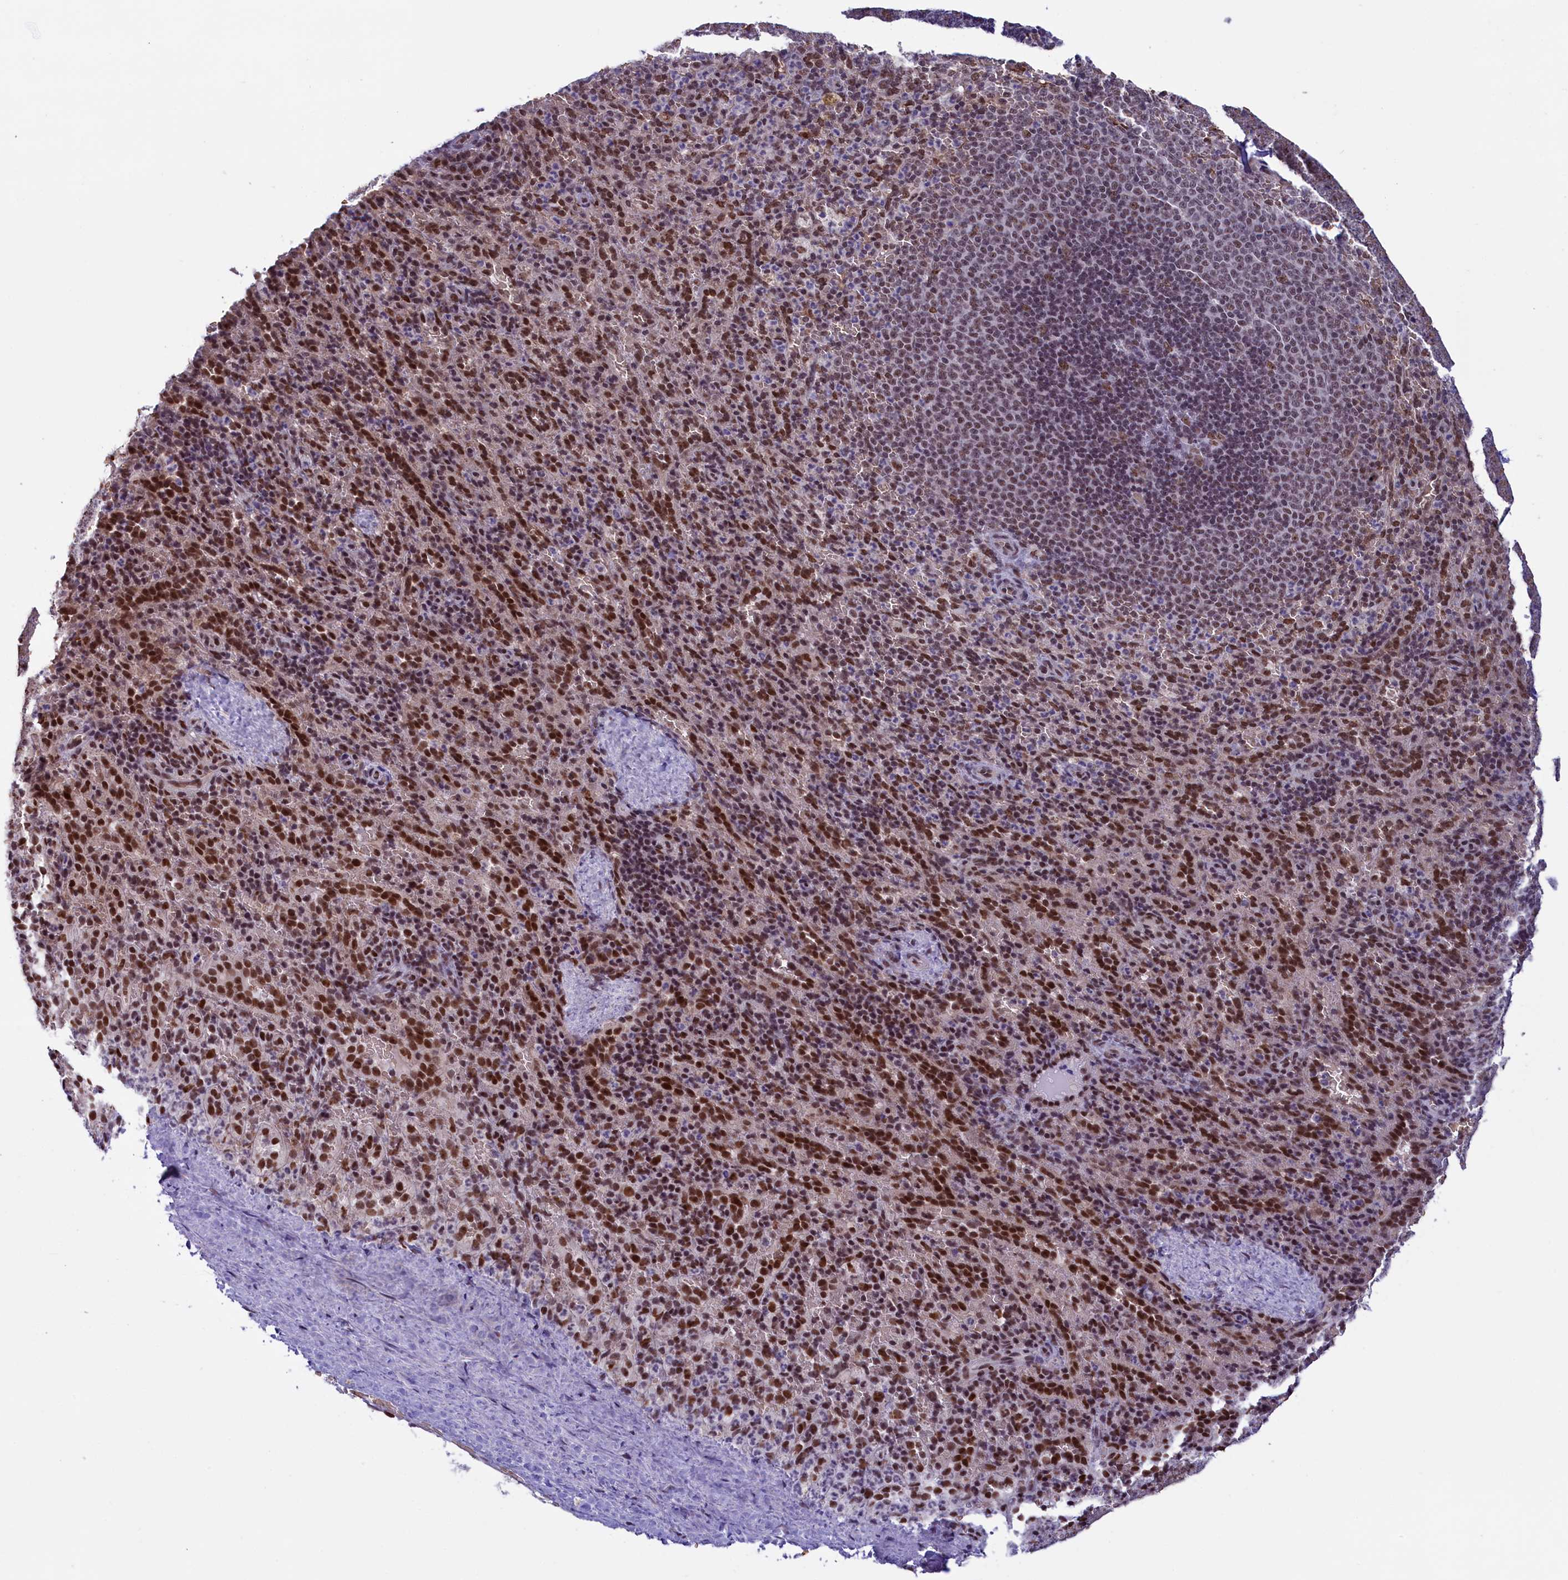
{"staining": {"intensity": "strong", "quantity": "25%-75%", "location": "nuclear"}, "tissue": "spleen", "cell_type": "Cells in red pulp", "image_type": "normal", "snomed": [{"axis": "morphology", "description": "Normal tissue, NOS"}, {"axis": "topography", "description": "Spleen"}], "caption": "DAB immunohistochemical staining of normal human spleen exhibits strong nuclear protein positivity in approximately 25%-75% of cells in red pulp. (brown staining indicates protein expression, while blue staining denotes nuclei).", "gene": "MPHOSPH8", "patient": {"sex": "female", "age": 21}}